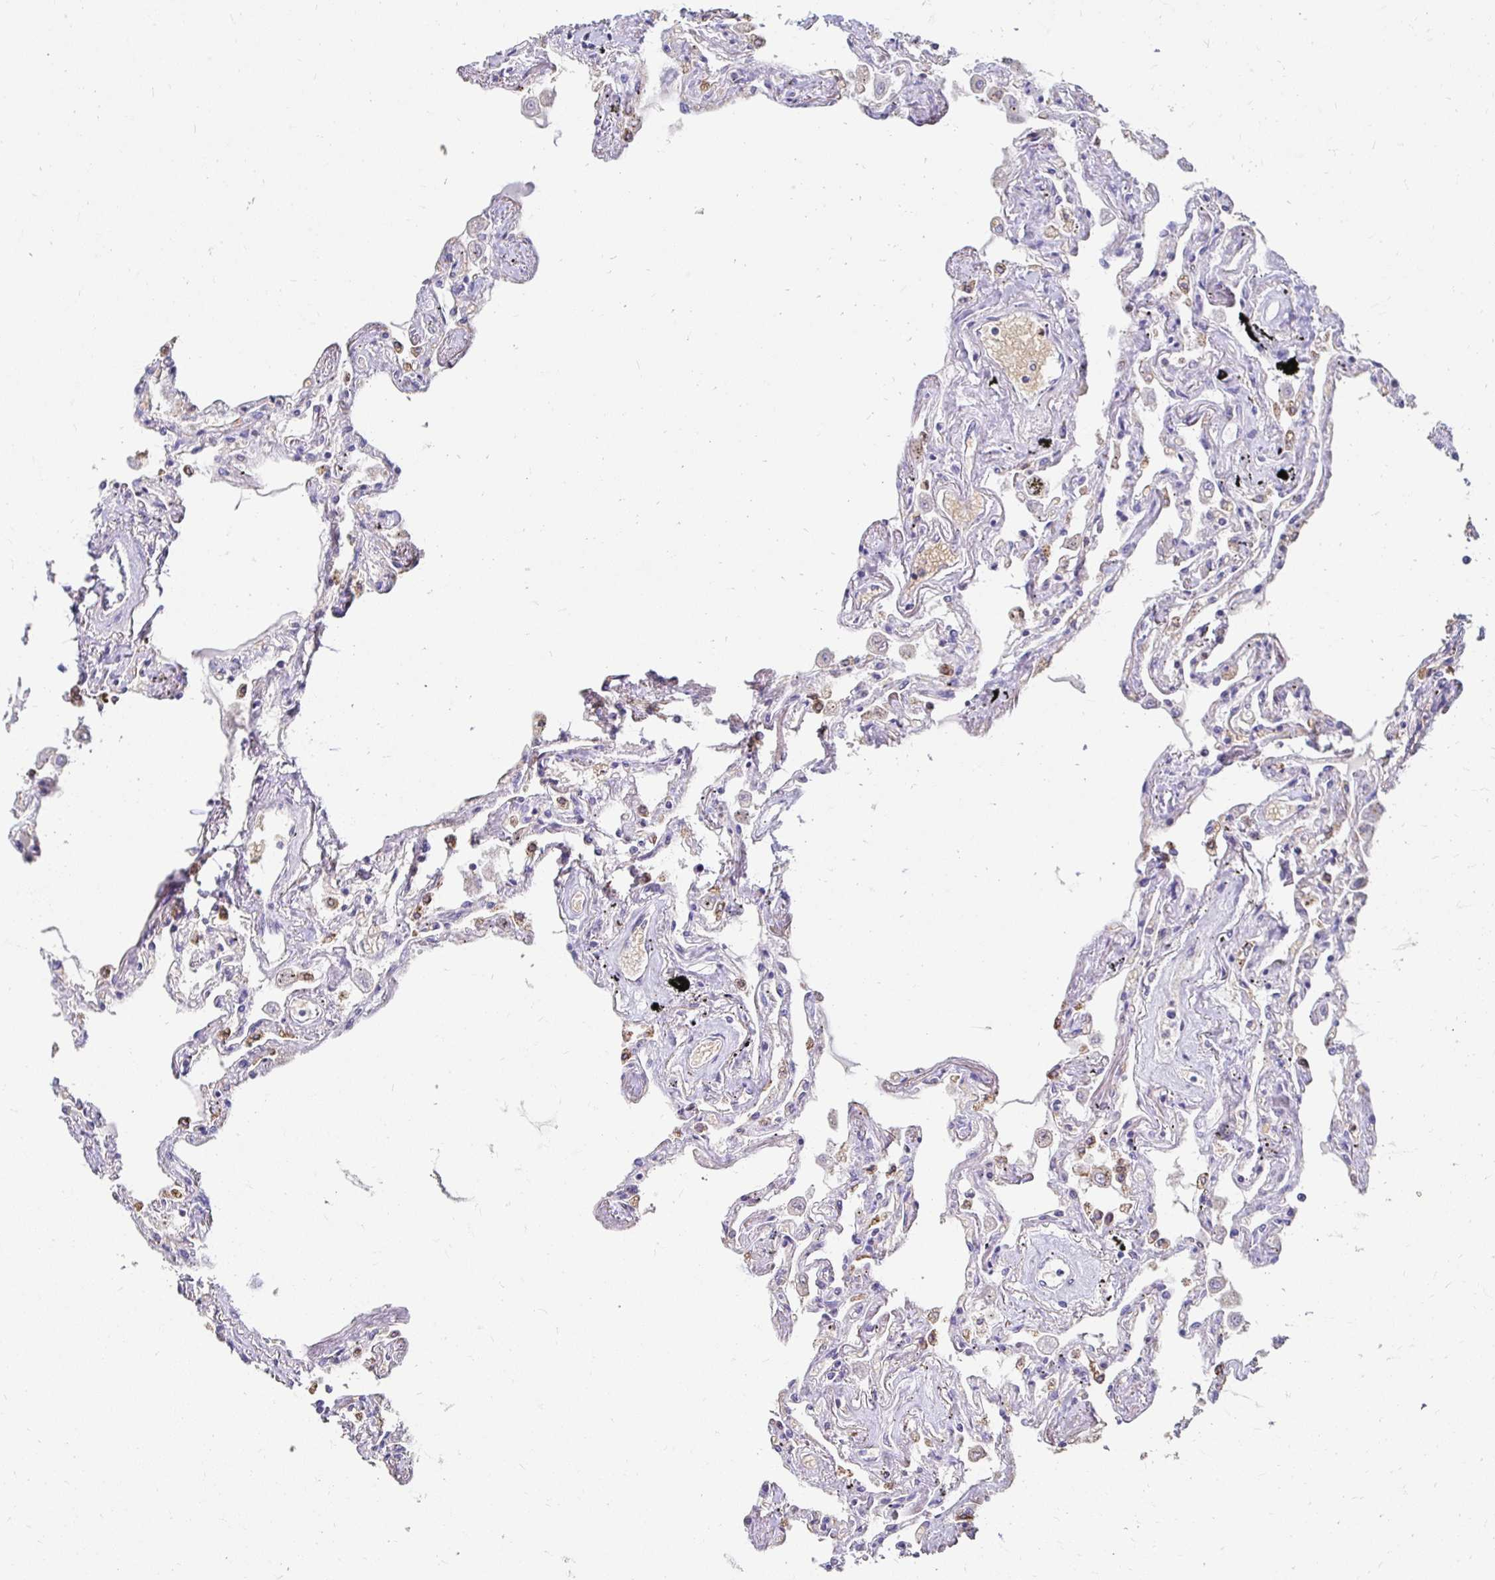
{"staining": {"intensity": "weak", "quantity": "25%-75%", "location": "cytoplasmic/membranous"}, "tissue": "lung", "cell_type": "Alveolar cells", "image_type": "normal", "snomed": [{"axis": "morphology", "description": "Normal tissue, NOS"}, {"axis": "morphology", "description": "Adenocarcinoma, NOS"}, {"axis": "topography", "description": "Cartilage tissue"}, {"axis": "topography", "description": "Lung"}], "caption": "High-magnification brightfield microscopy of unremarkable lung stained with DAB (brown) and counterstained with hematoxylin (blue). alveolar cells exhibit weak cytoplasmic/membranous positivity is identified in about25%-75% of cells.", "gene": "GK2", "patient": {"sex": "female", "age": 67}}